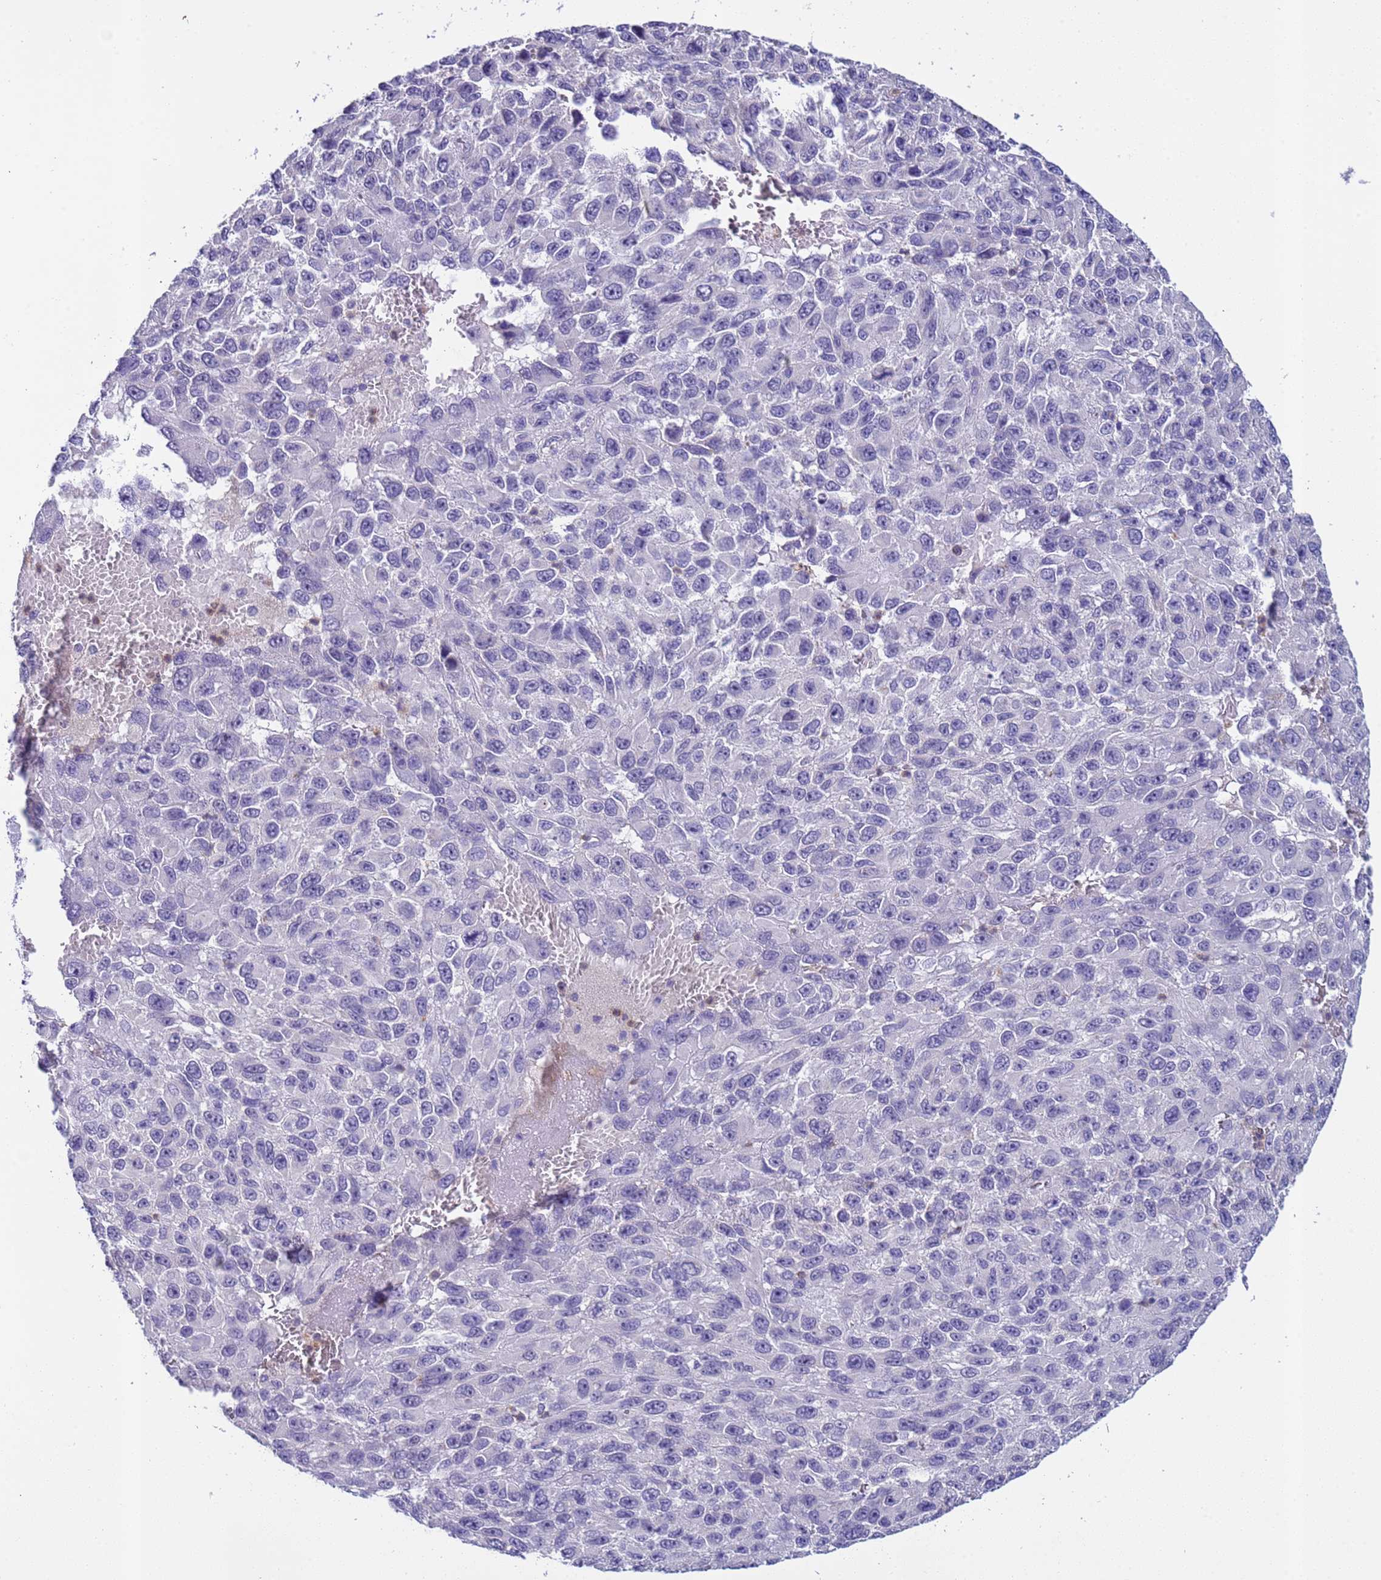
{"staining": {"intensity": "negative", "quantity": "none", "location": "none"}, "tissue": "melanoma", "cell_type": "Tumor cells", "image_type": "cancer", "snomed": [{"axis": "morphology", "description": "Normal tissue, NOS"}, {"axis": "morphology", "description": "Malignant melanoma, NOS"}, {"axis": "topography", "description": "Skin"}], "caption": "Tumor cells show no significant staining in malignant melanoma.", "gene": "ZNF248", "patient": {"sex": "female", "age": 96}}